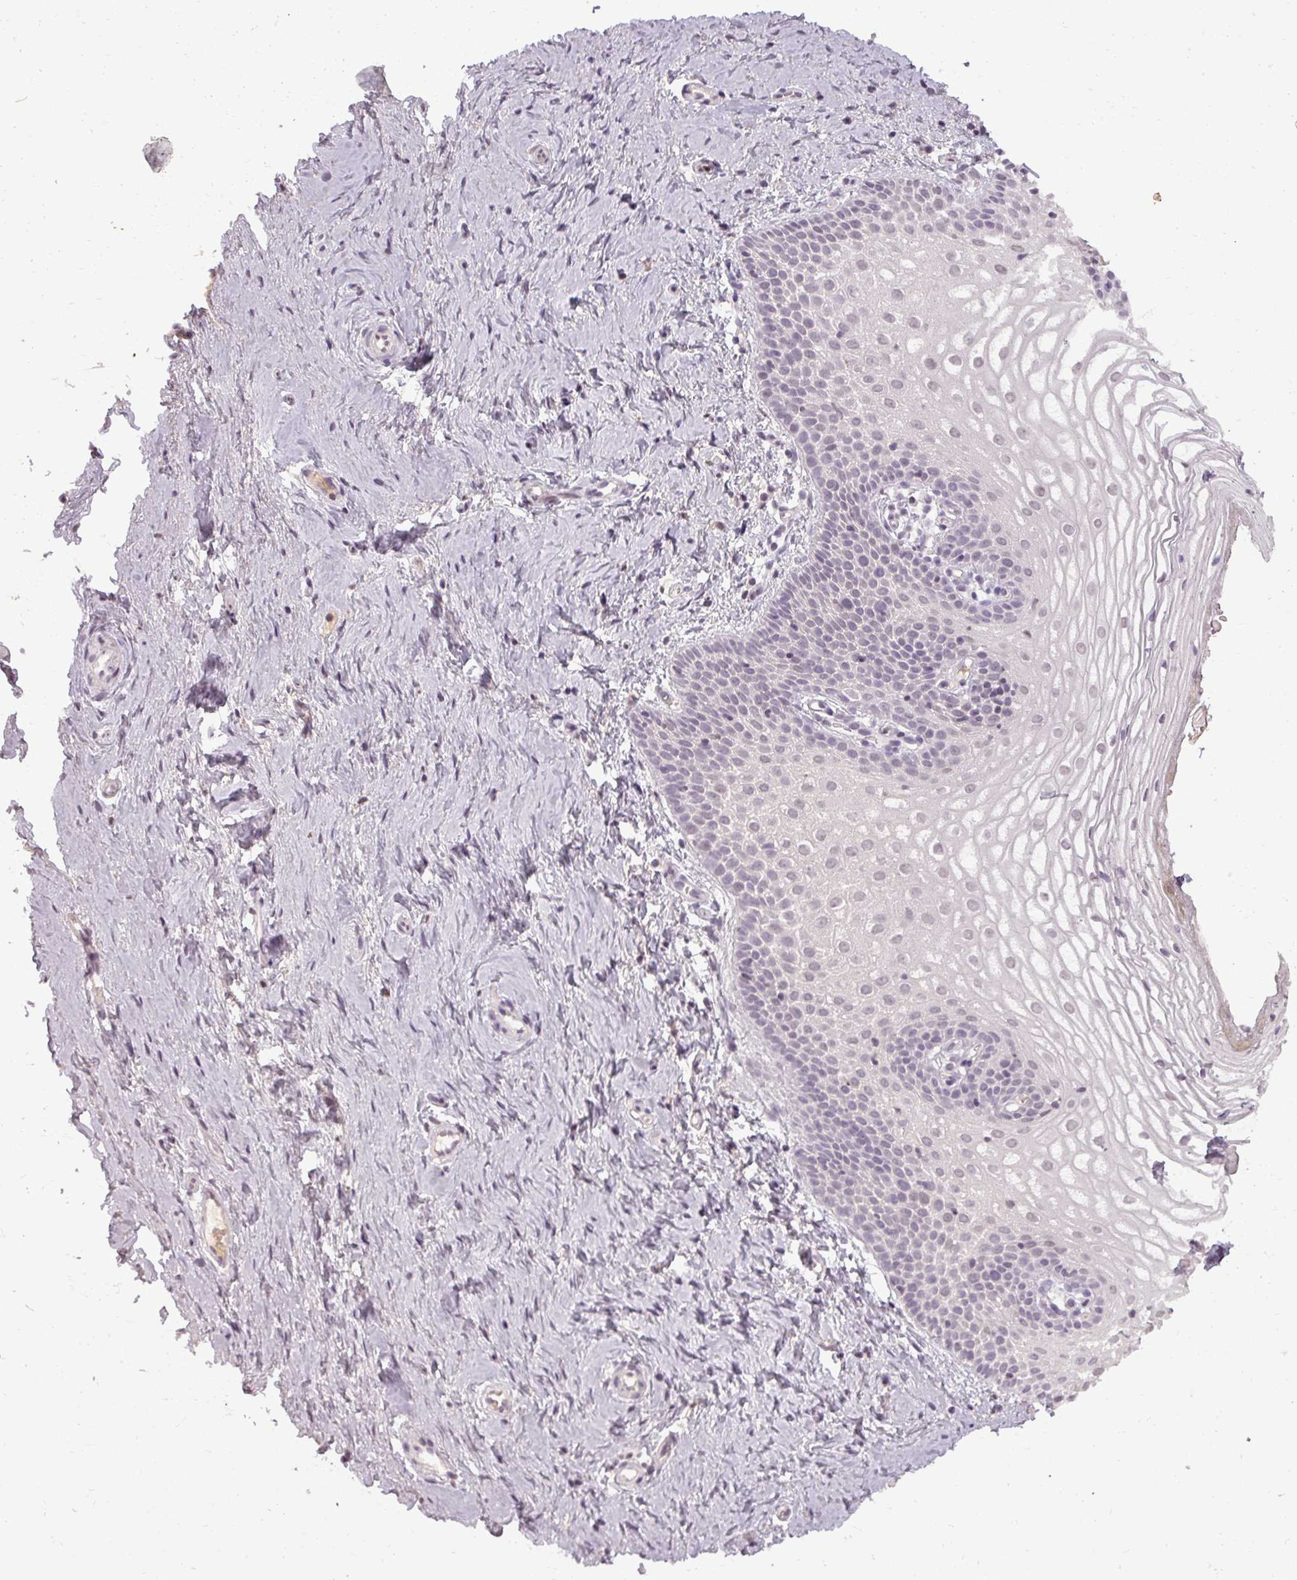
{"staining": {"intensity": "moderate", "quantity": "<25%", "location": "nuclear"}, "tissue": "vagina", "cell_type": "Squamous epithelial cells", "image_type": "normal", "snomed": [{"axis": "morphology", "description": "Normal tissue, NOS"}, {"axis": "topography", "description": "Vagina"}], "caption": "Immunohistochemistry (IHC) of normal vagina demonstrates low levels of moderate nuclear expression in about <25% of squamous epithelial cells.", "gene": "BCAS3", "patient": {"sex": "female", "age": 56}}